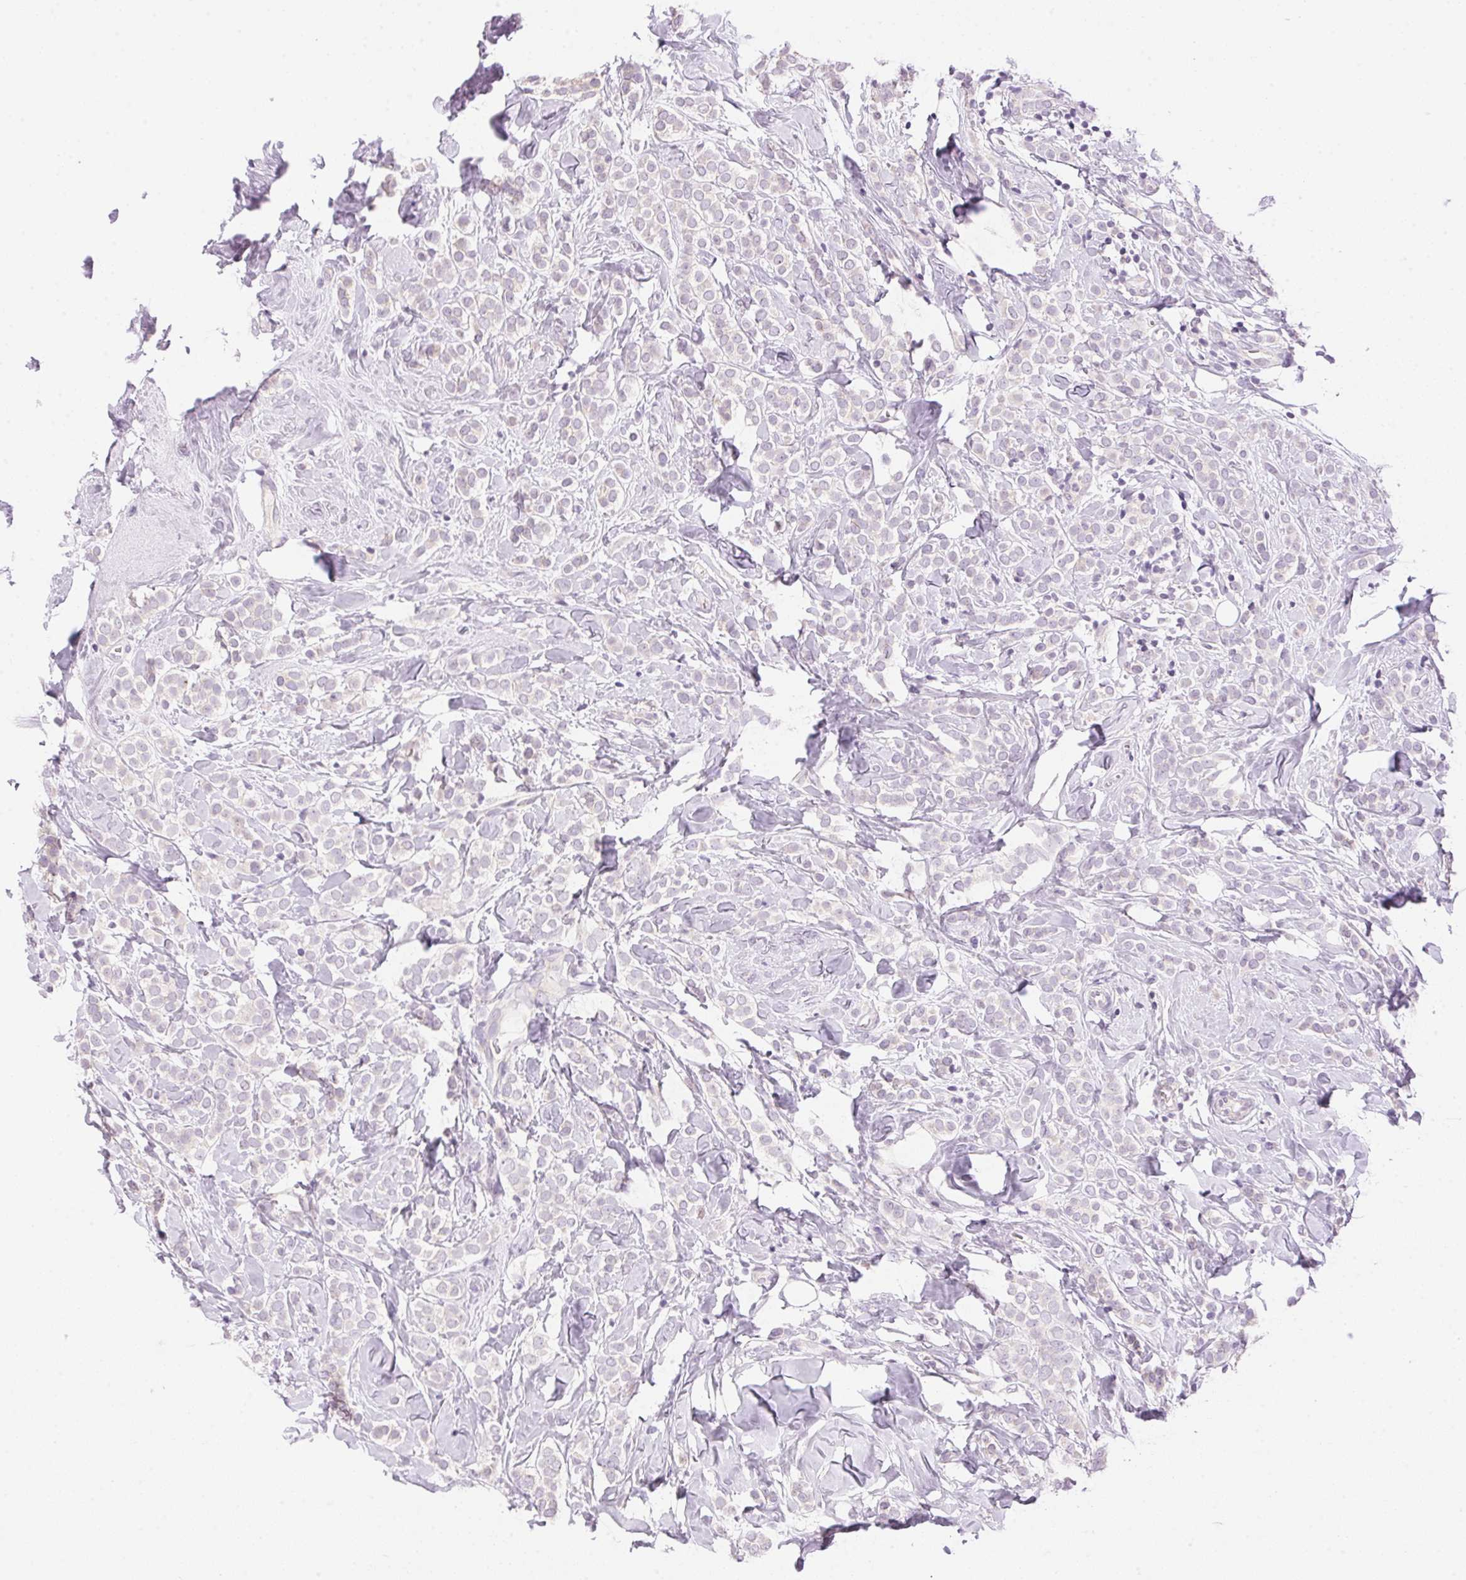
{"staining": {"intensity": "negative", "quantity": "none", "location": "none"}, "tissue": "breast cancer", "cell_type": "Tumor cells", "image_type": "cancer", "snomed": [{"axis": "morphology", "description": "Lobular carcinoma"}, {"axis": "topography", "description": "Breast"}], "caption": "Human breast lobular carcinoma stained for a protein using IHC reveals no staining in tumor cells.", "gene": "HSD17B2", "patient": {"sex": "female", "age": 49}}